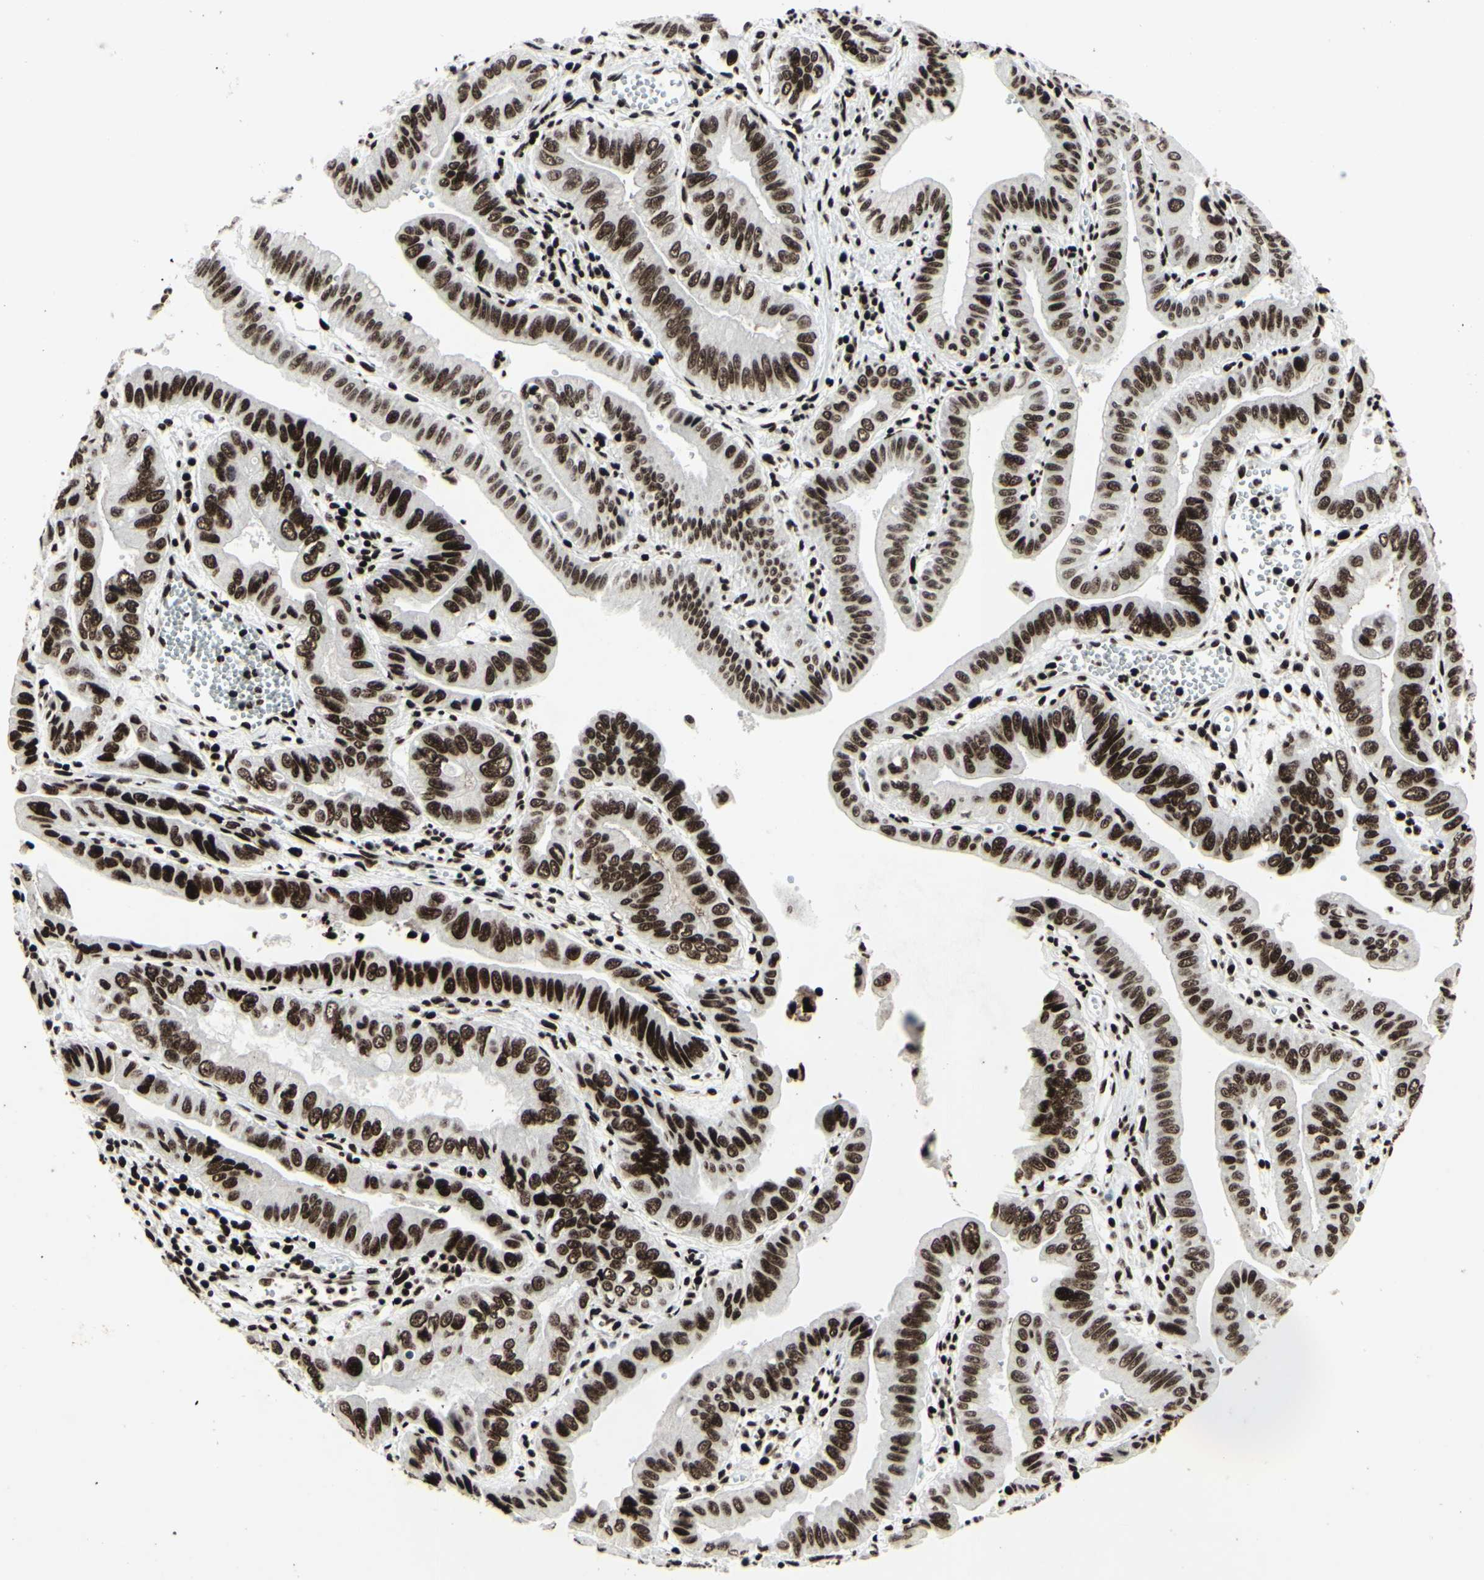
{"staining": {"intensity": "strong", "quantity": ">75%", "location": "nuclear"}, "tissue": "pancreatic cancer", "cell_type": "Tumor cells", "image_type": "cancer", "snomed": [{"axis": "morphology", "description": "Normal tissue, NOS"}, {"axis": "topography", "description": "Lymph node"}], "caption": "Immunohistochemical staining of pancreatic cancer shows high levels of strong nuclear protein staining in about >75% of tumor cells.", "gene": "U2AF2", "patient": {"sex": "male", "age": 50}}